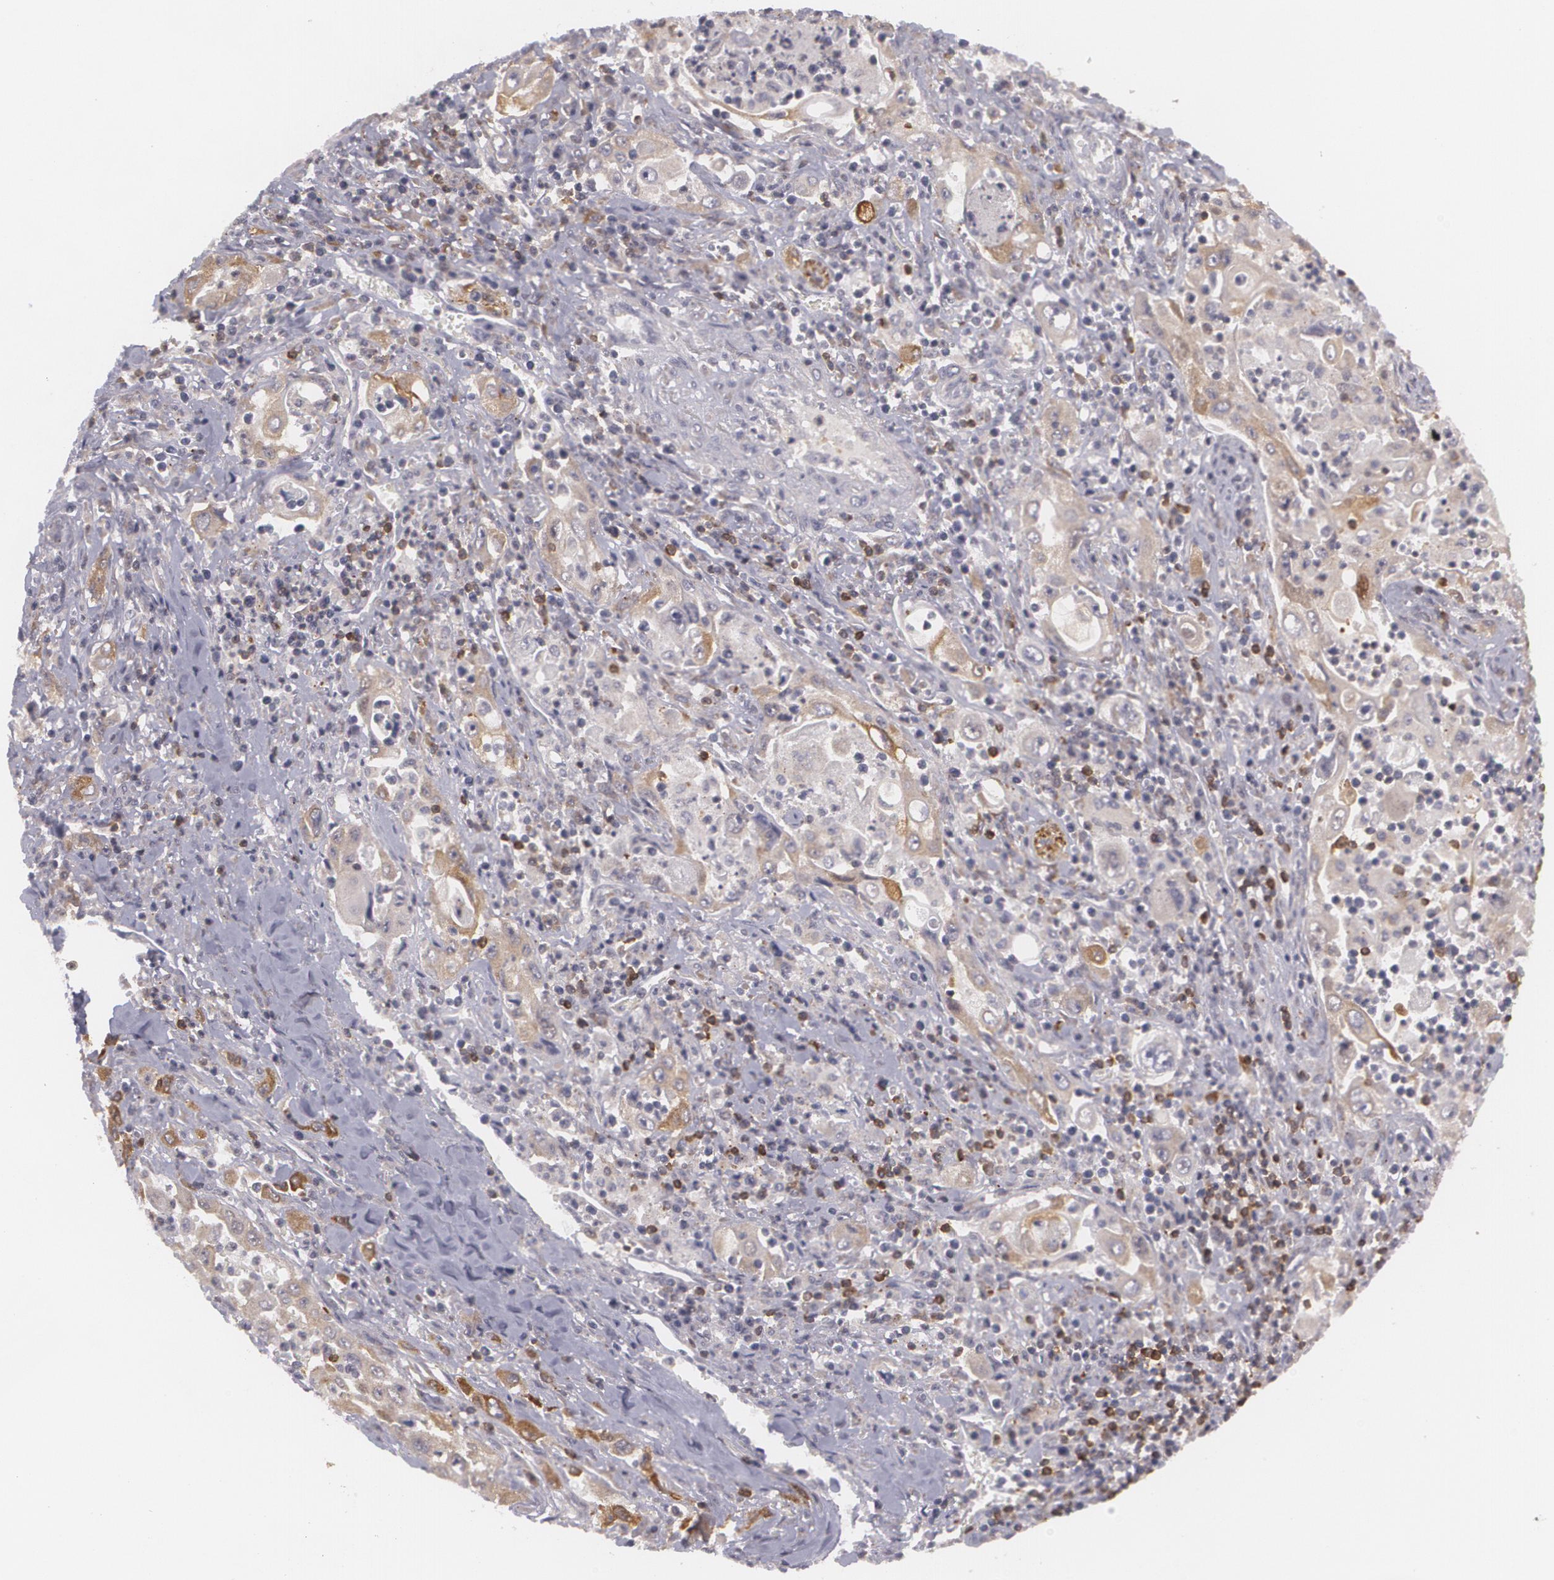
{"staining": {"intensity": "weak", "quantity": ">75%", "location": "cytoplasmic/membranous"}, "tissue": "pancreatic cancer", "cell_type": "Tumor cells", "image_type": "cancer", "snomed": [{"axis": "morphology", "description": "Adenocarcinoma, NOS"}, {"axis": "topography", "description": "Pancreas"}], "caption": "A photomicrograph of human pancreatic cancer stained for a protein shows weak cytoplasmic/membranous brown staining in tumor cells. Ihc stains the protein in brown and the nuclei are stained blue.", "gene": "BIN1", "patient": {"sex": "male", "age": 70}}